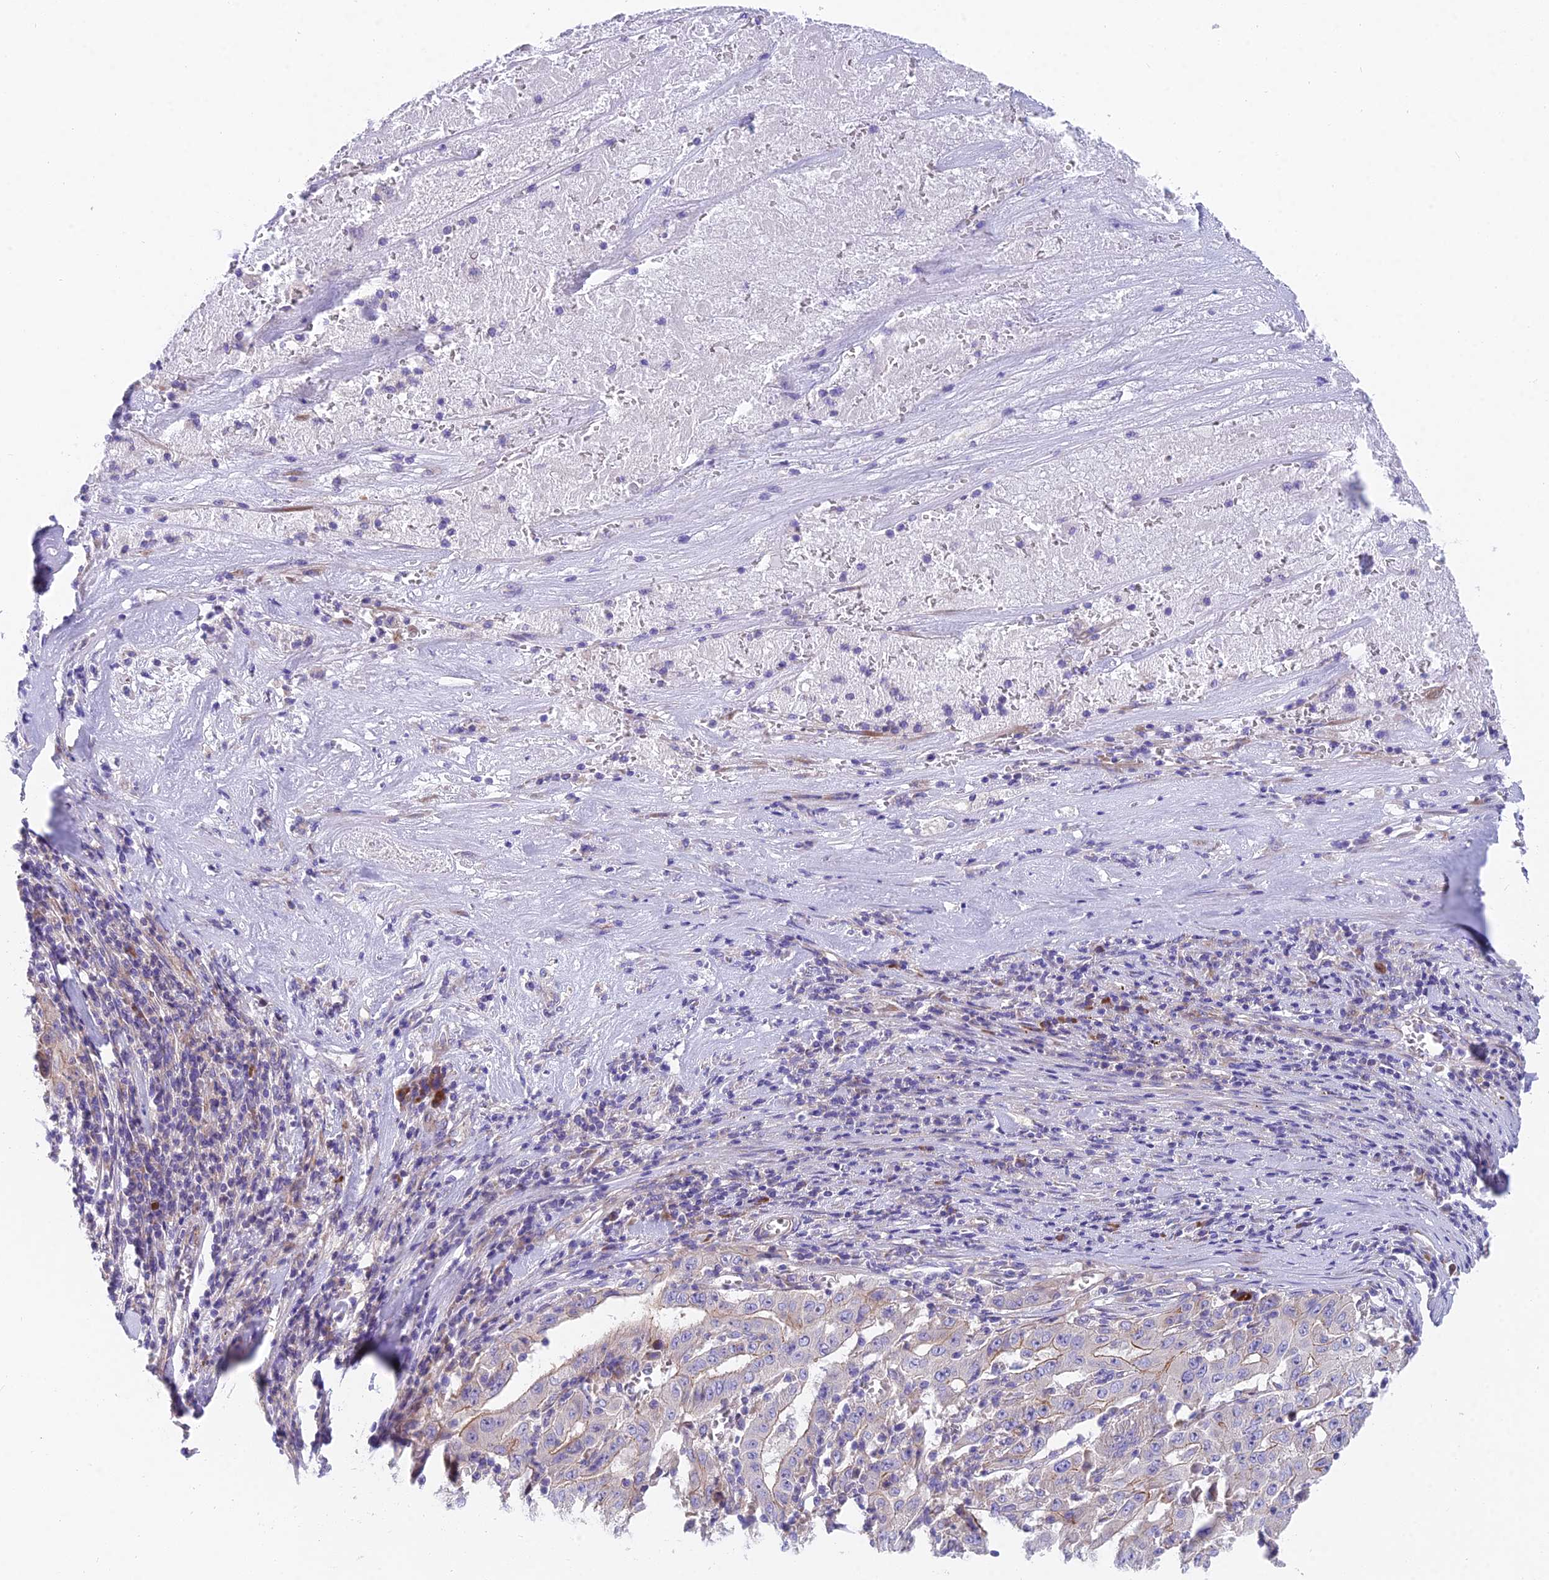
{"staining": {"intensity": "weak", "quantity": "25%-75%", "location": "cytoplasmic/membranous"}, "tissue": "pancreatic cancer", "cell_type": "Tumor cells", "image_type": "cancer", "snomed": [{"axis": "morphology", "description": "Adenocarcinoma, NOS"}, {"axis": "topography", "description": "Pancreas"}], "caption": "This photomicrograph demonstrates adenocarcinoma (pancreatic) stained with immunohistochemistry to label a protein in brown. The cytoplasmic/membranous of tumor cells show weak positivity for the protein. Nuclei are counter-stained blue.", "gene": "MVB12A", "patient": {"sex": "male", "age": 63}}